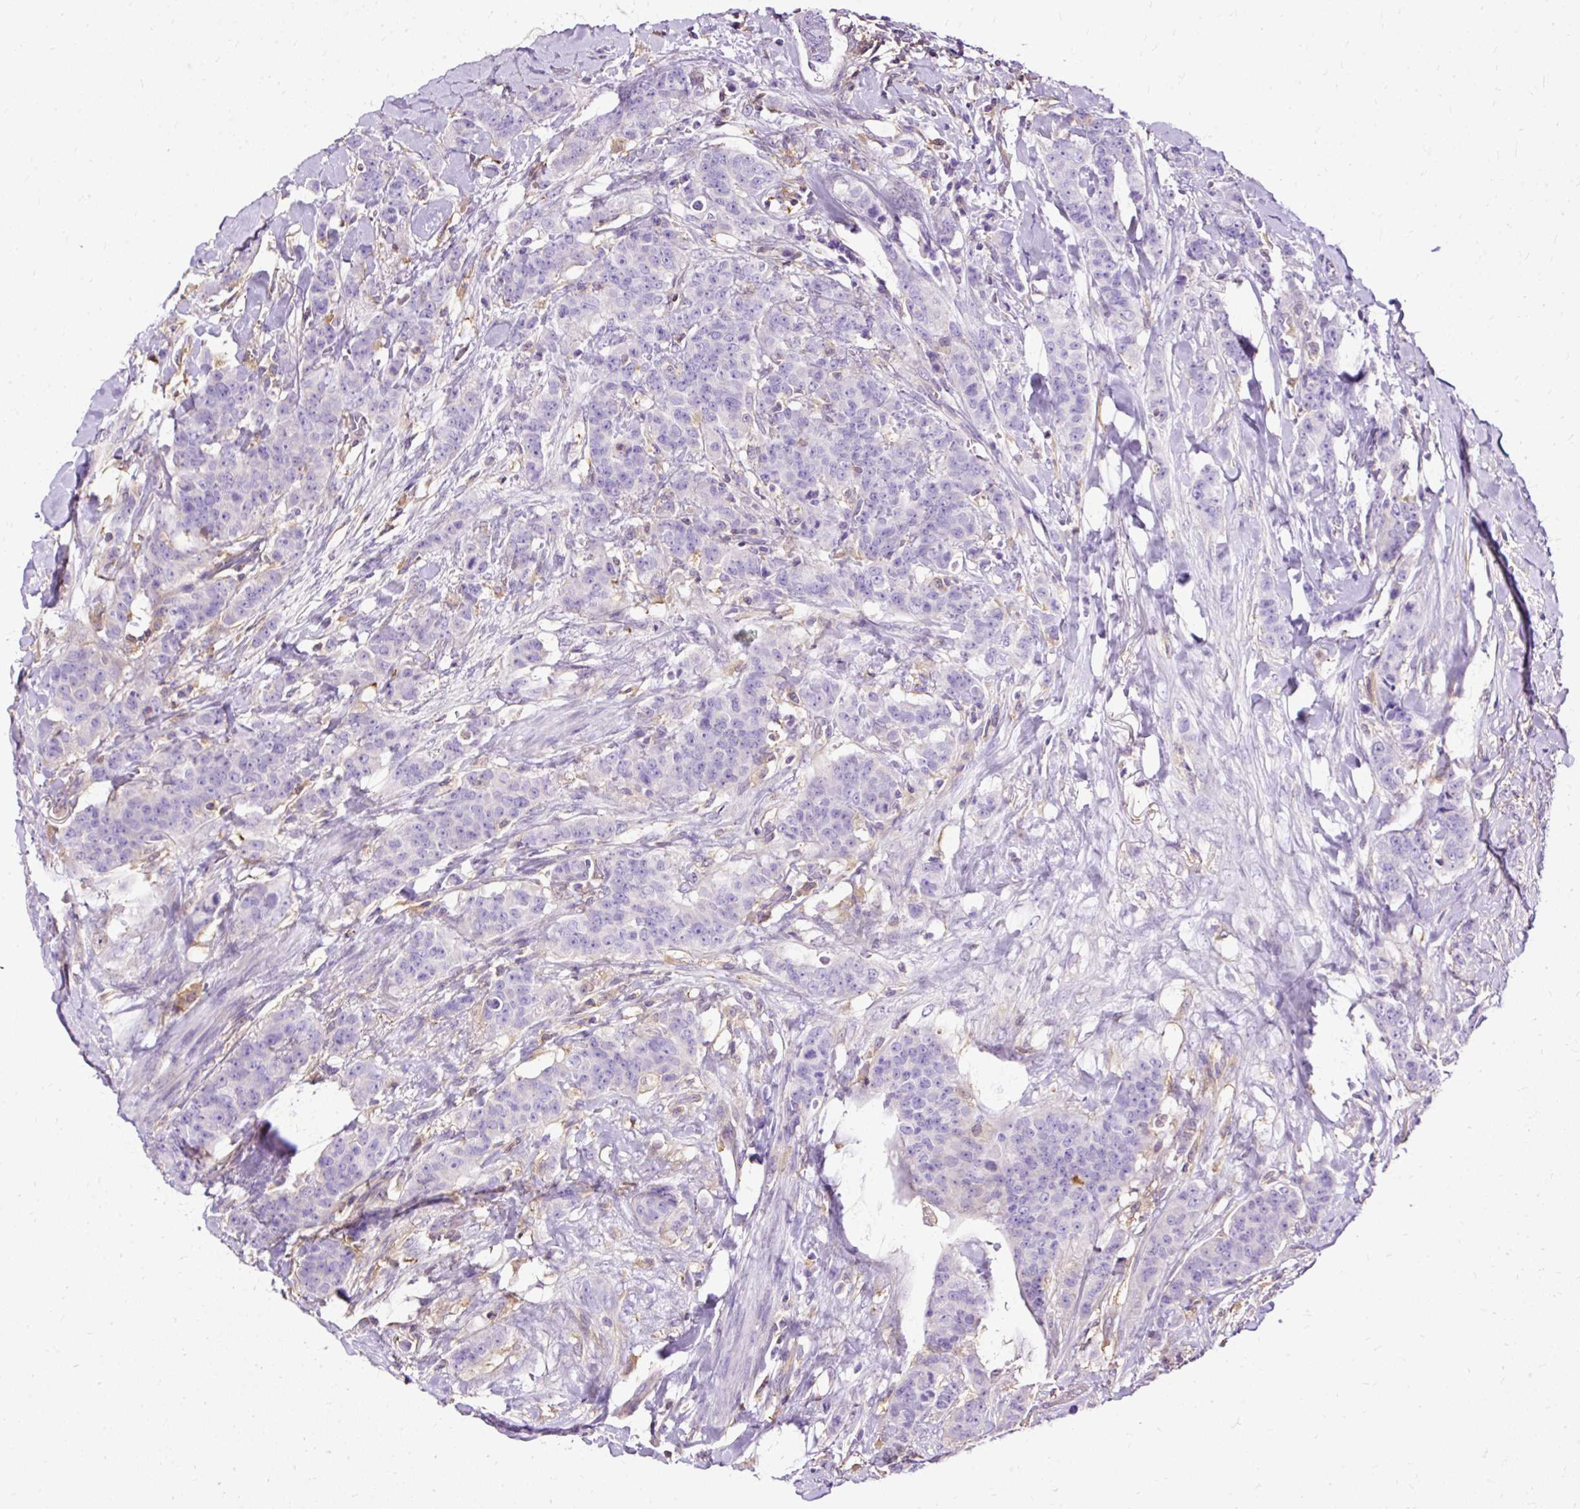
{"staining": {"intensity": "negative", "quantity": "none", "location": "none"}, "tissue": "breast cancer", "cell_type": "Tumor cells", "image_type": "cancer", "snomed": [{"axis": "morphology", "description": "Duct carcinoma"}, {"axis": "topography", "description": "Breast"}], "caption": "DAB immunohistochemical staining of human breast cancer demonstrates no significant expression in tumor cells. (Immunohistochemistry (ihc), brightfield microscopy, high magnification).", "gene": "TWF2", "patient": {"sex": "female", "age": 40}}